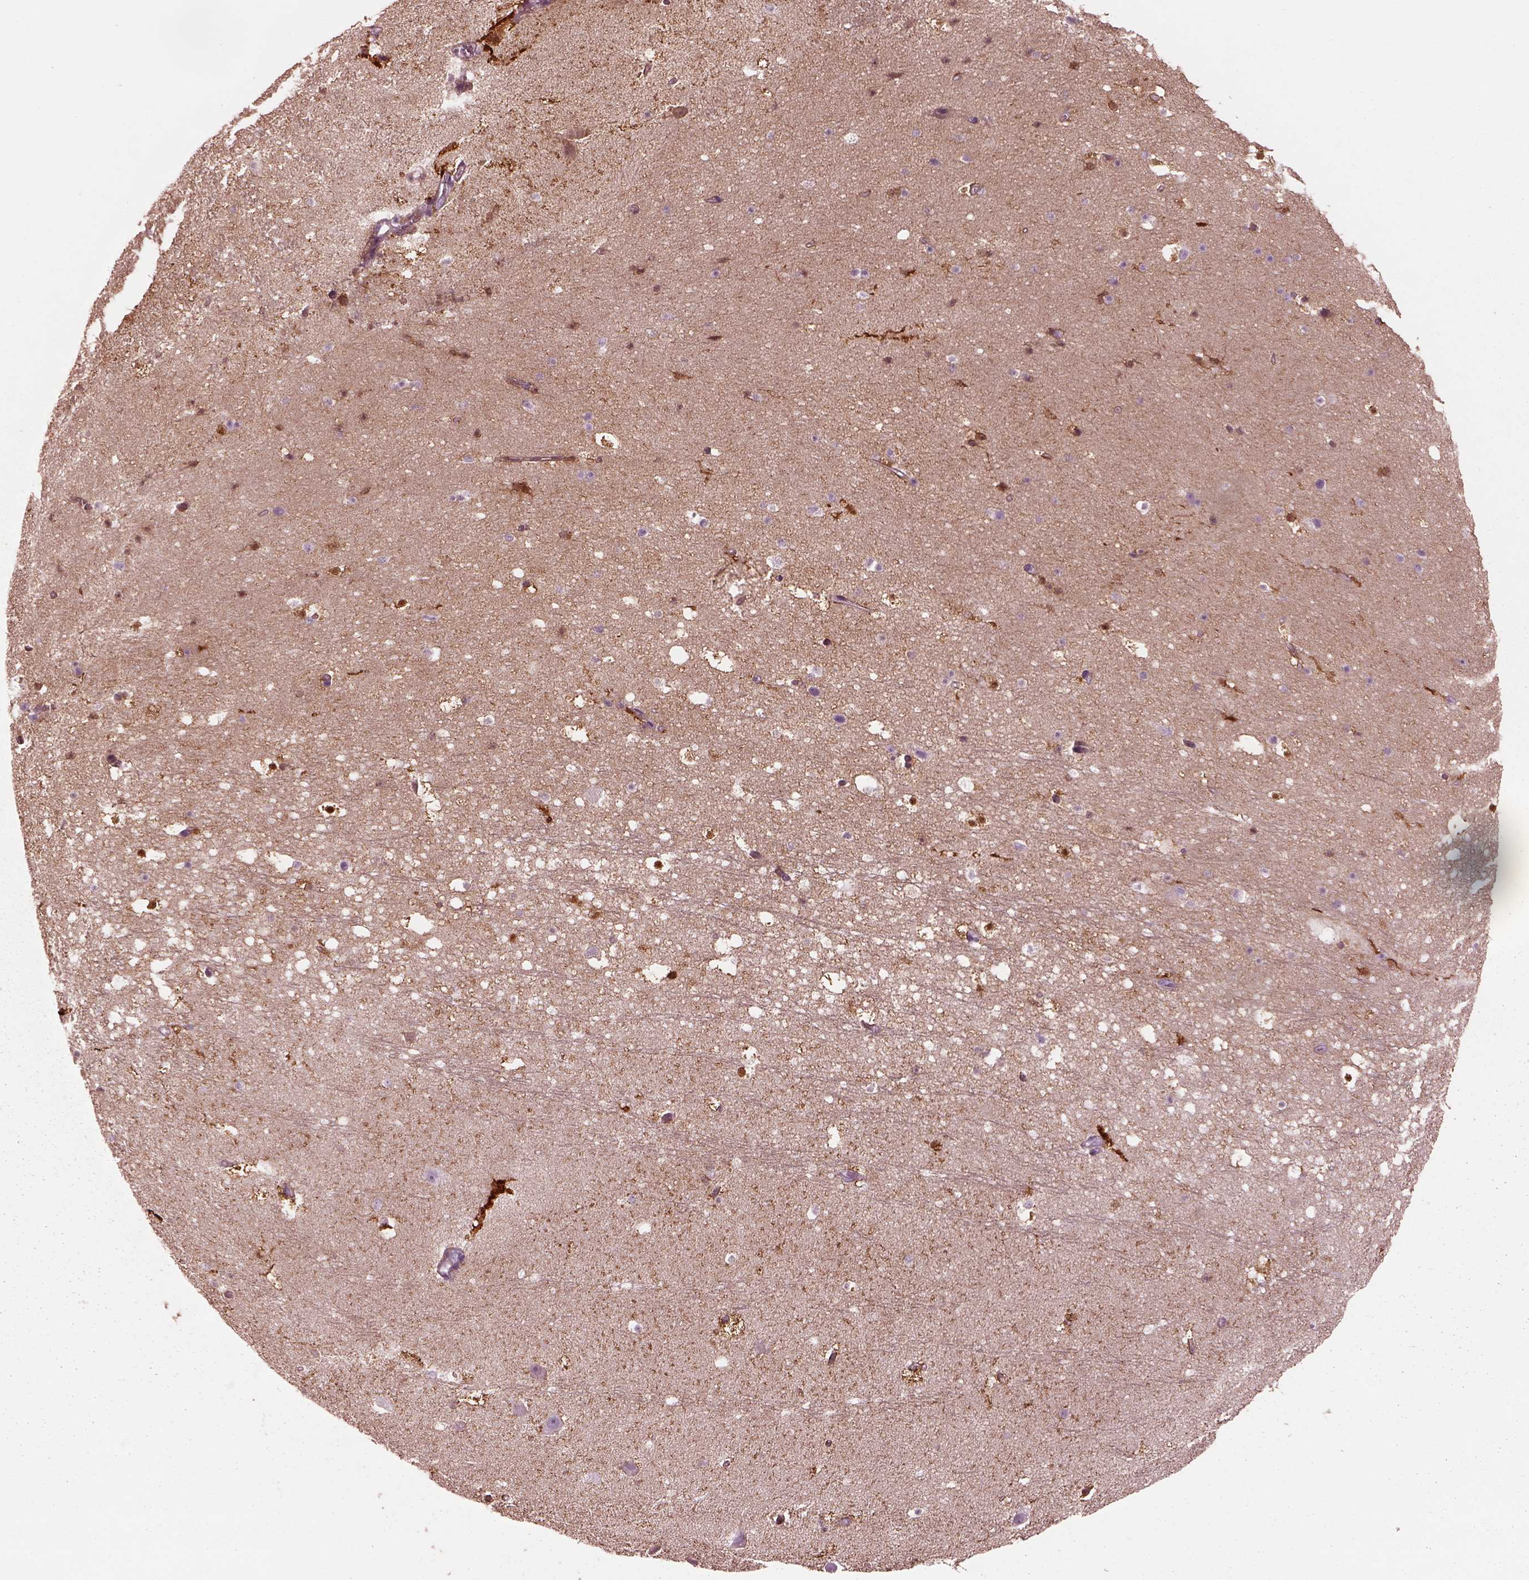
{"staining": {"intensity": "strong", "quantity": "25%-75%", "location": "cytoplasmic/membranous,nuclear"}, "tissue": "hippocampus", "cell_type": "Glial cells", "image_type": "normal", "snomed": [{"axis": "morphology", "description": "Normal tissue, NOS"}, {"axis": "topography", "description": "Hippocampus"}], "caption": "Immunohistochemical staining of normal hippocampus demonstrates strong cytoplasmic/membranous,nuclear protein staining in about 25%-75% of glial cells.", "gene": "GDF11", "patient": {"sex": "male", "age": 26}}